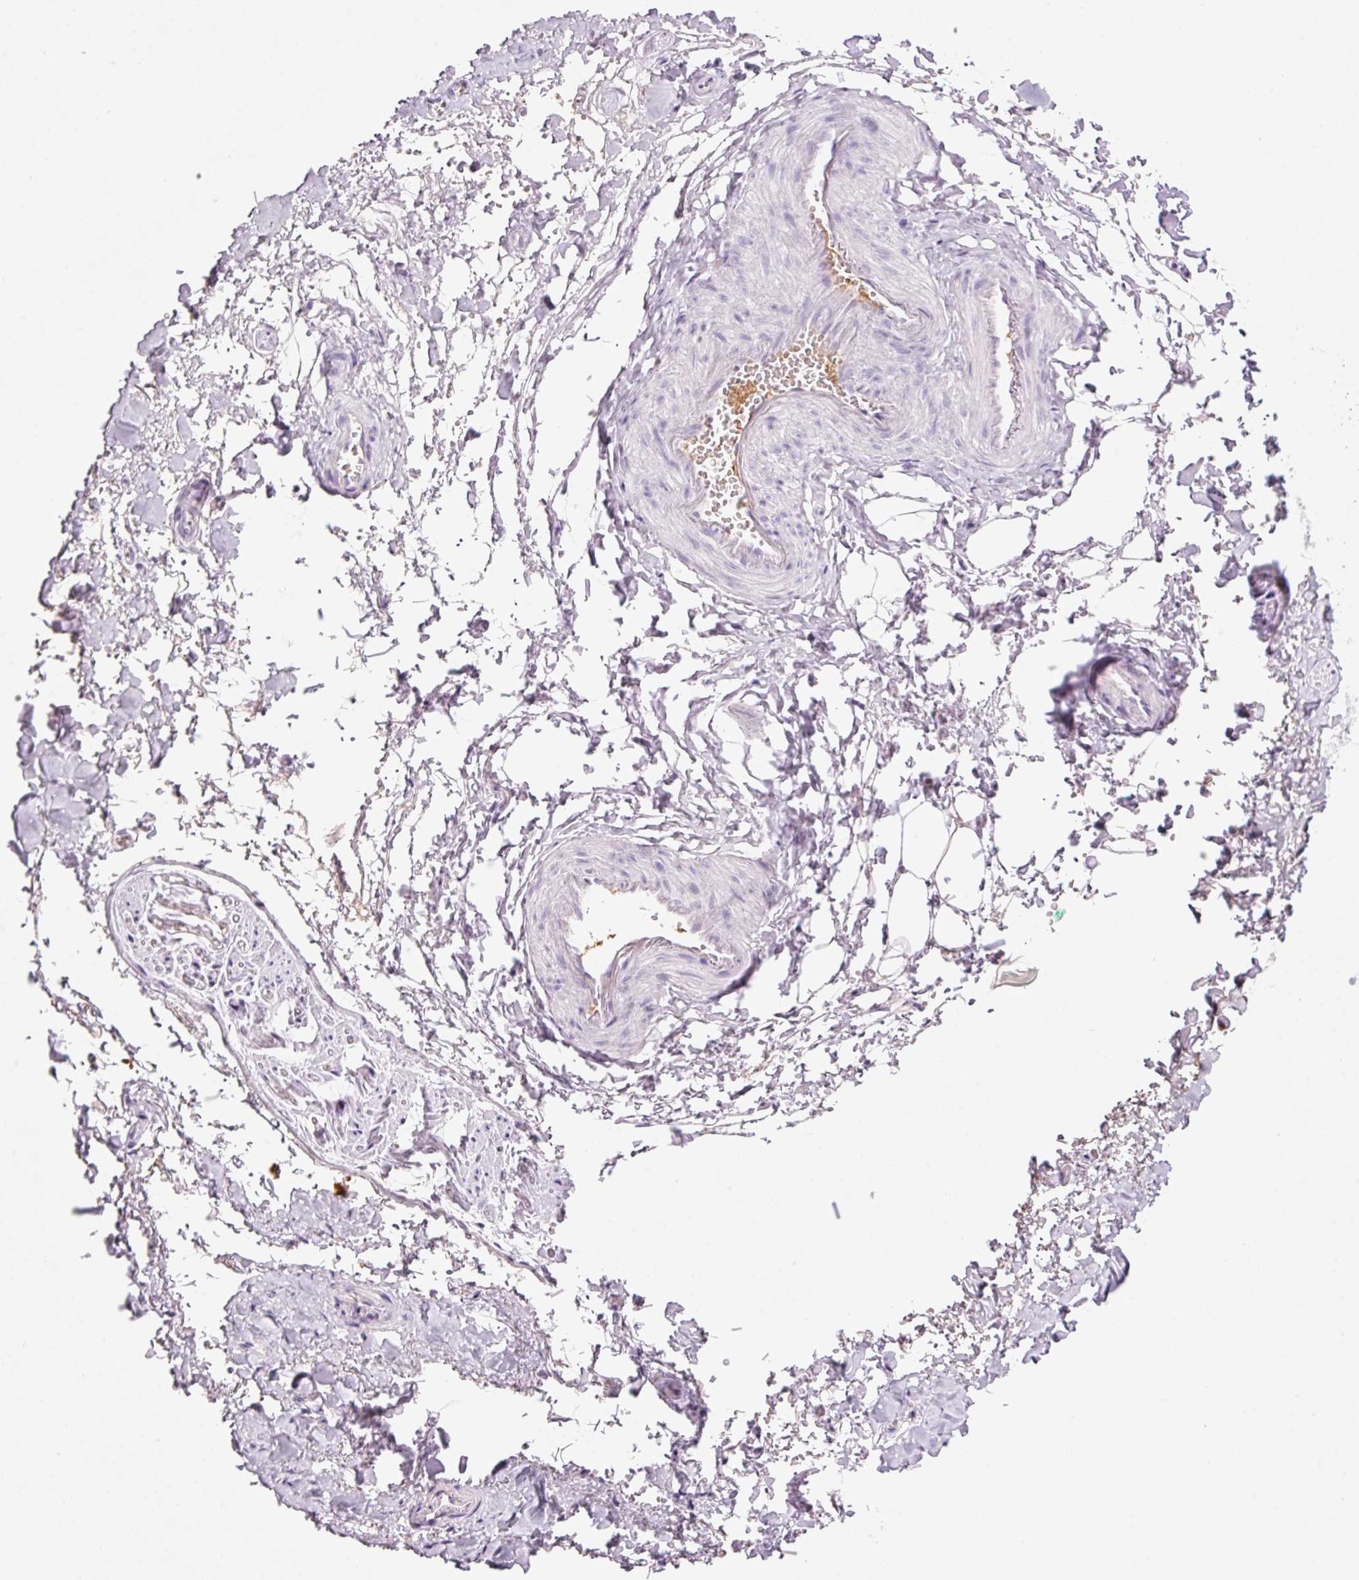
{"staining": {"intensity": "negative", "quantity": "none", "location": "none"}, "tissue": "adipose tissue", "cell_type": "Adipocytes", "image_type": "normal", "snomed": [{"axis": "morphology", "description": "Normal tissue, NOS"}, {"axis": "topography", "description": "Vulva"}, {"axis": "topography", "description": "Vagina"}, {"axis": "topography", "description": "Peripheral nerve tissue"}], "caption": "Immunohistochemistry of benign adipose tissue reveals no staining in adipocytes.", "gene": "KLF1", "patient": {"sex": "female", "age": 66}}